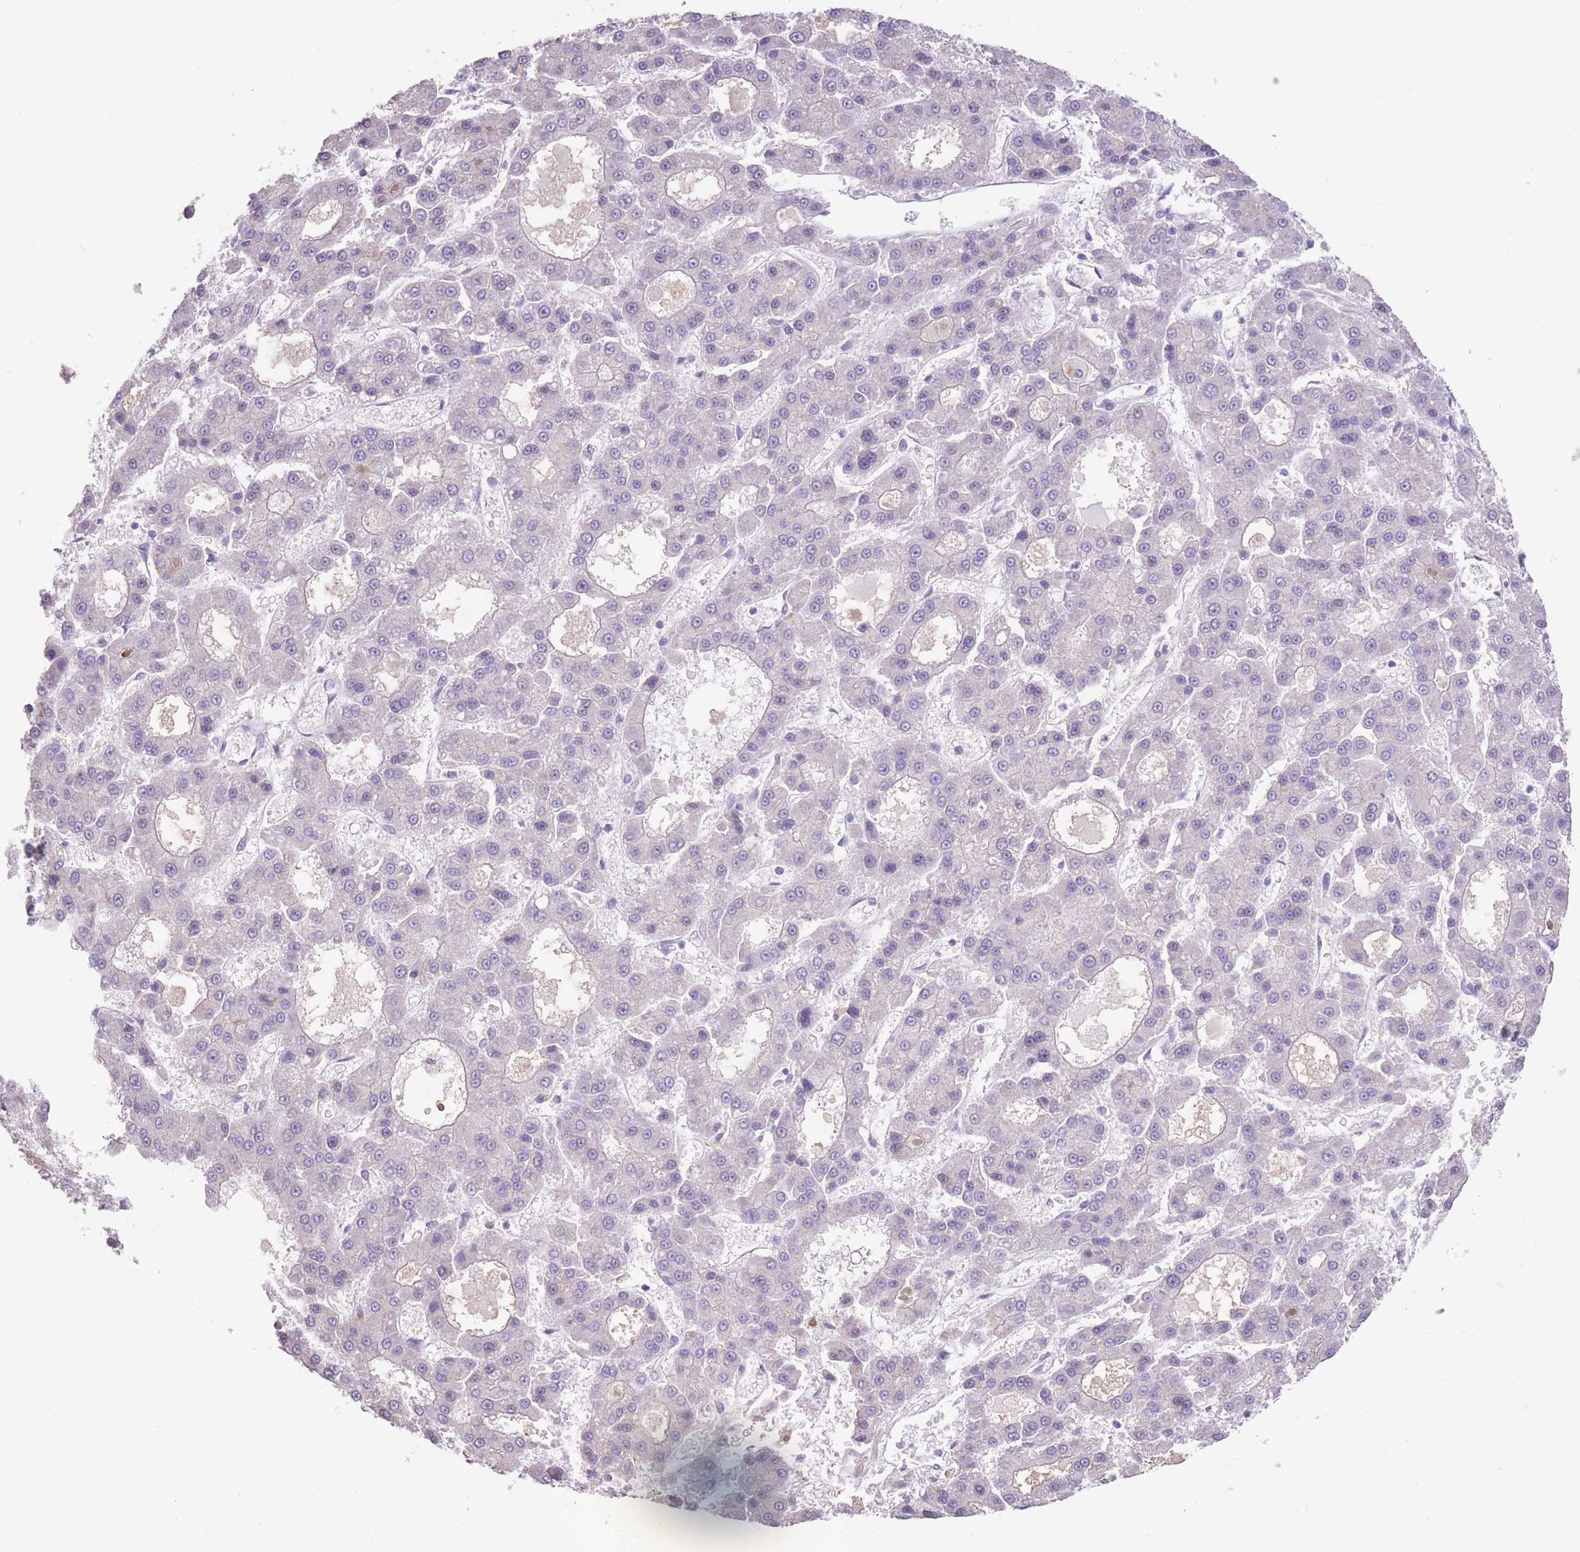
{"staining": {"intensity": "negative", "quantity": "none", "location": "none"}, "tissue": "liver cancer", "cell_type": "Tumor cells", "image_type": "cancer", "snomed": [{"axis": "morphology", "description": "Carcinoma, Hepatocellular, NOS"}, {"axis": "topography", "description": "Liver"}], "caption": "Liver hepatocellular carcinoma was stained to show a protein in brown. There is no significant staining in tumor cells.", "gene": "WDR70", "patient": {"sex": "male", "age": 70}}